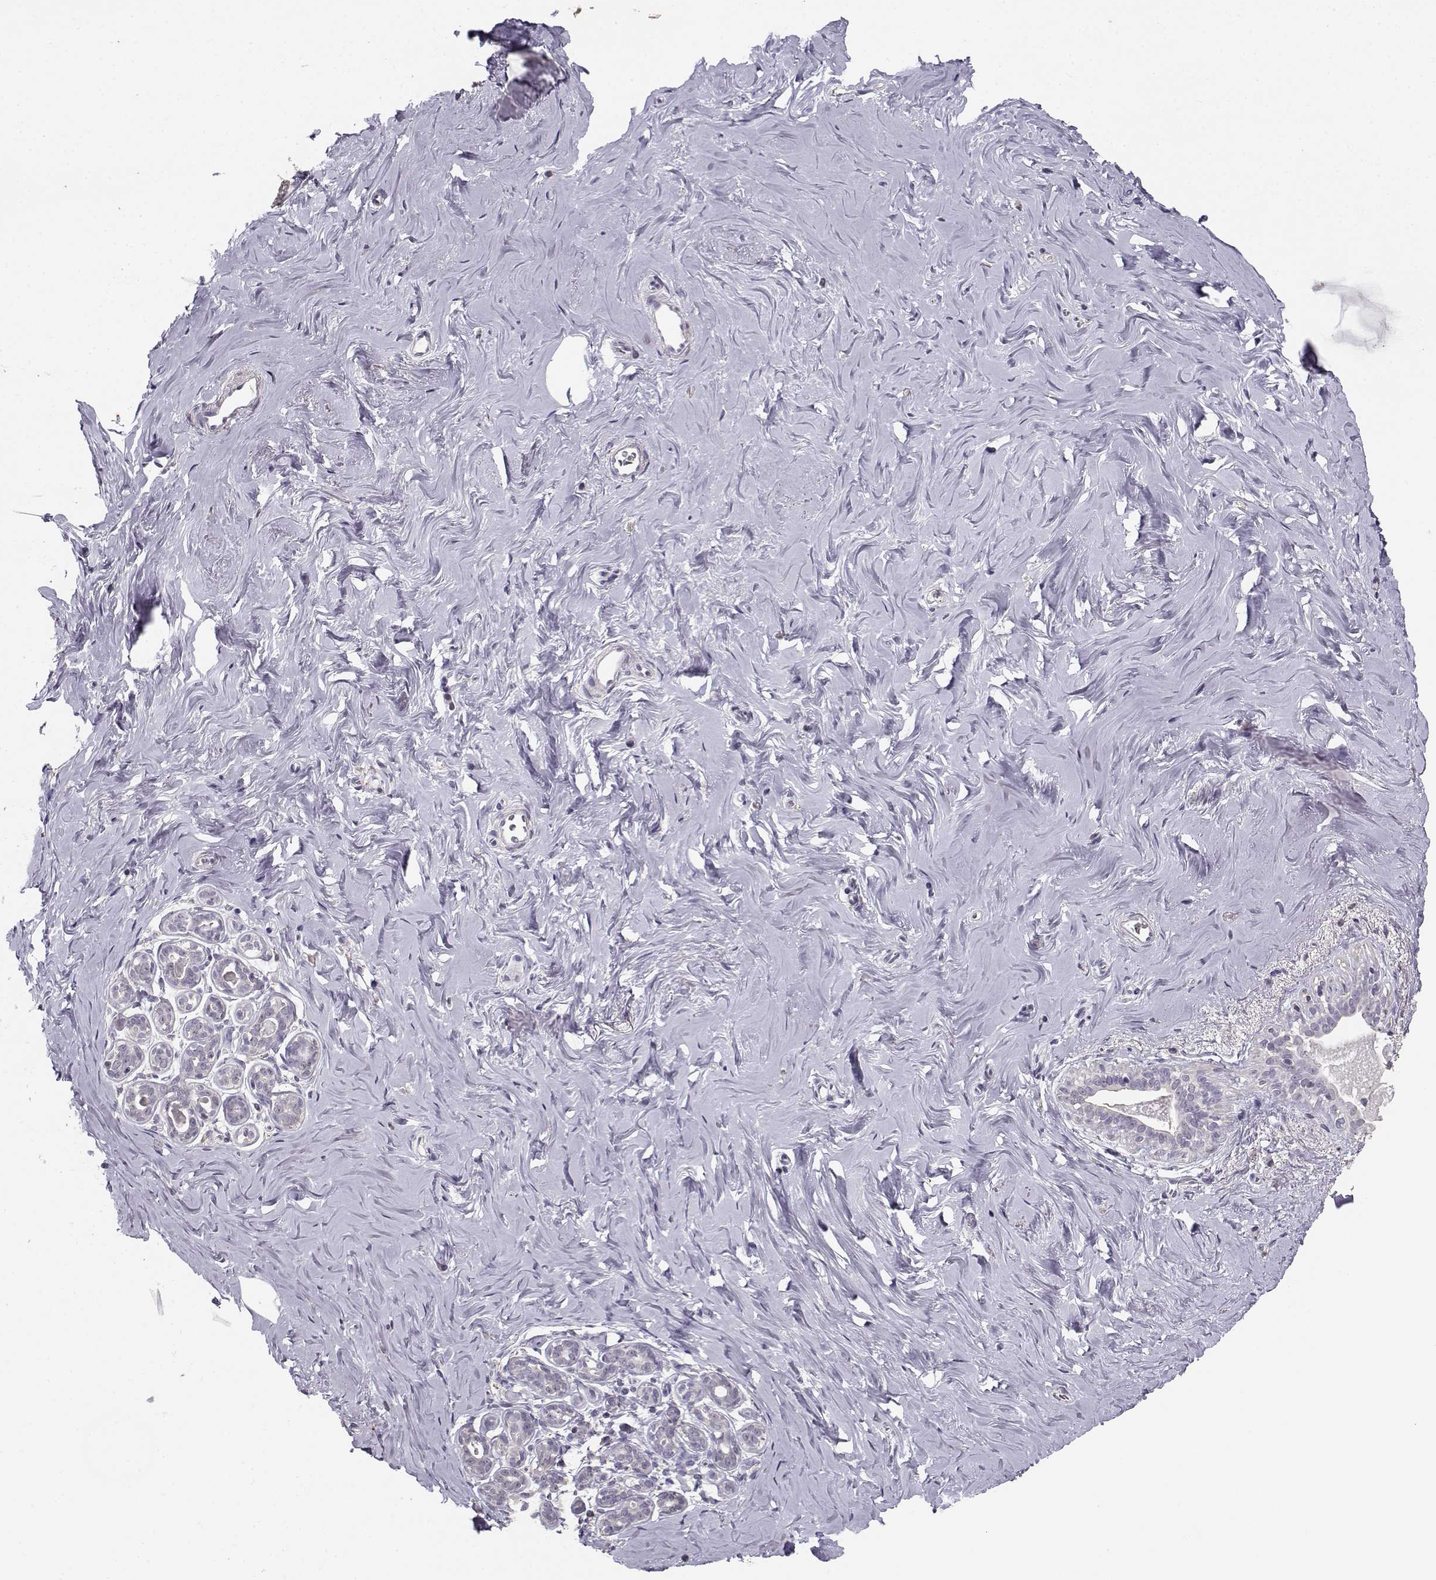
{"staining": {"intensity": "negative", "quantity": "none", "location": "none"}, "tissue": "breast", "cell_type": "Adipocytes", "image_type": "normal", "snomed": [{"axis": "morphology", "description": "Normal tissue, NOS"}, {"axis": "topography", "description": "Skin"}, {"axis": "topography", "description": "Breast"}], "caption": "High power microscopy photomicrograph of an immunohistochemistry micrograph of normal breast, revealing no significant staining in adipocytes. Nuclei are stained in blue.", "gene": "UROC1", "patient": {"sex": "female", "age": 43}}